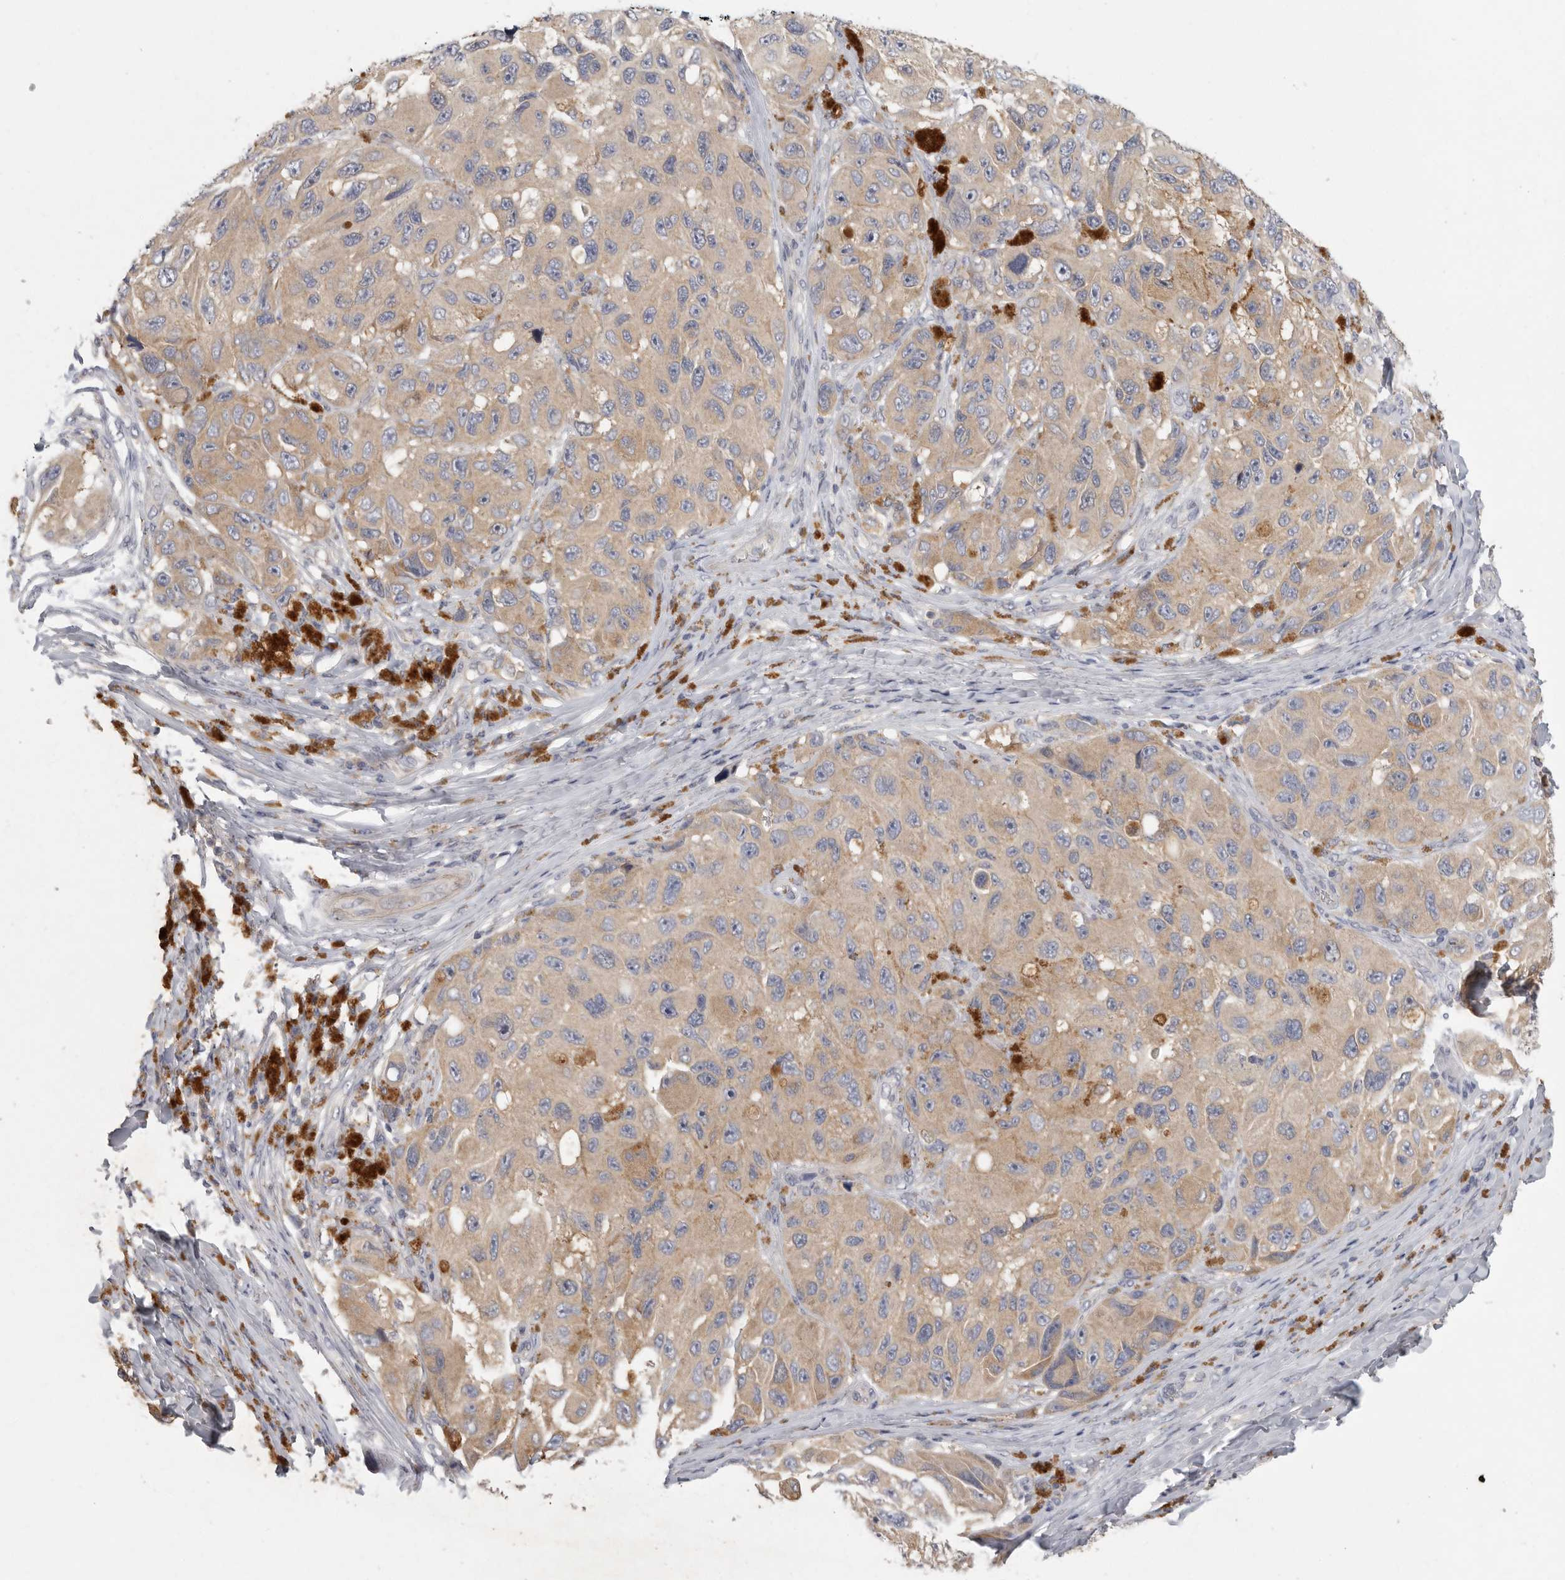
{"staining": {"intensity": "weak", "quantity": "25%-75%", "location": "cytoplasmic/membranous"}, "tissue": "melanoma", "cell_type": "Tumor cells", "image_type": "cancer", "snomed": [{"axis": "morphology", "description": "Malignant melanoma, NOS"}, {"axis": "topography", "description": "Skin"}], "caption": "High-magnification brightfield microscopy of malignant melanoma stained with DAB (brown) and counterstained with hematoxylin (blue). tumor cells exhibit weak cytoplasmic/membranous positivity is identified in approximately25%-75% of cells. The protein of interest is stained brown, and the nuclei are stained in blue (DAB IHC with brightfield microscopy, high magnification).", "gene": "CFAP298", "patient": {"sex": "female", "age": 73}}